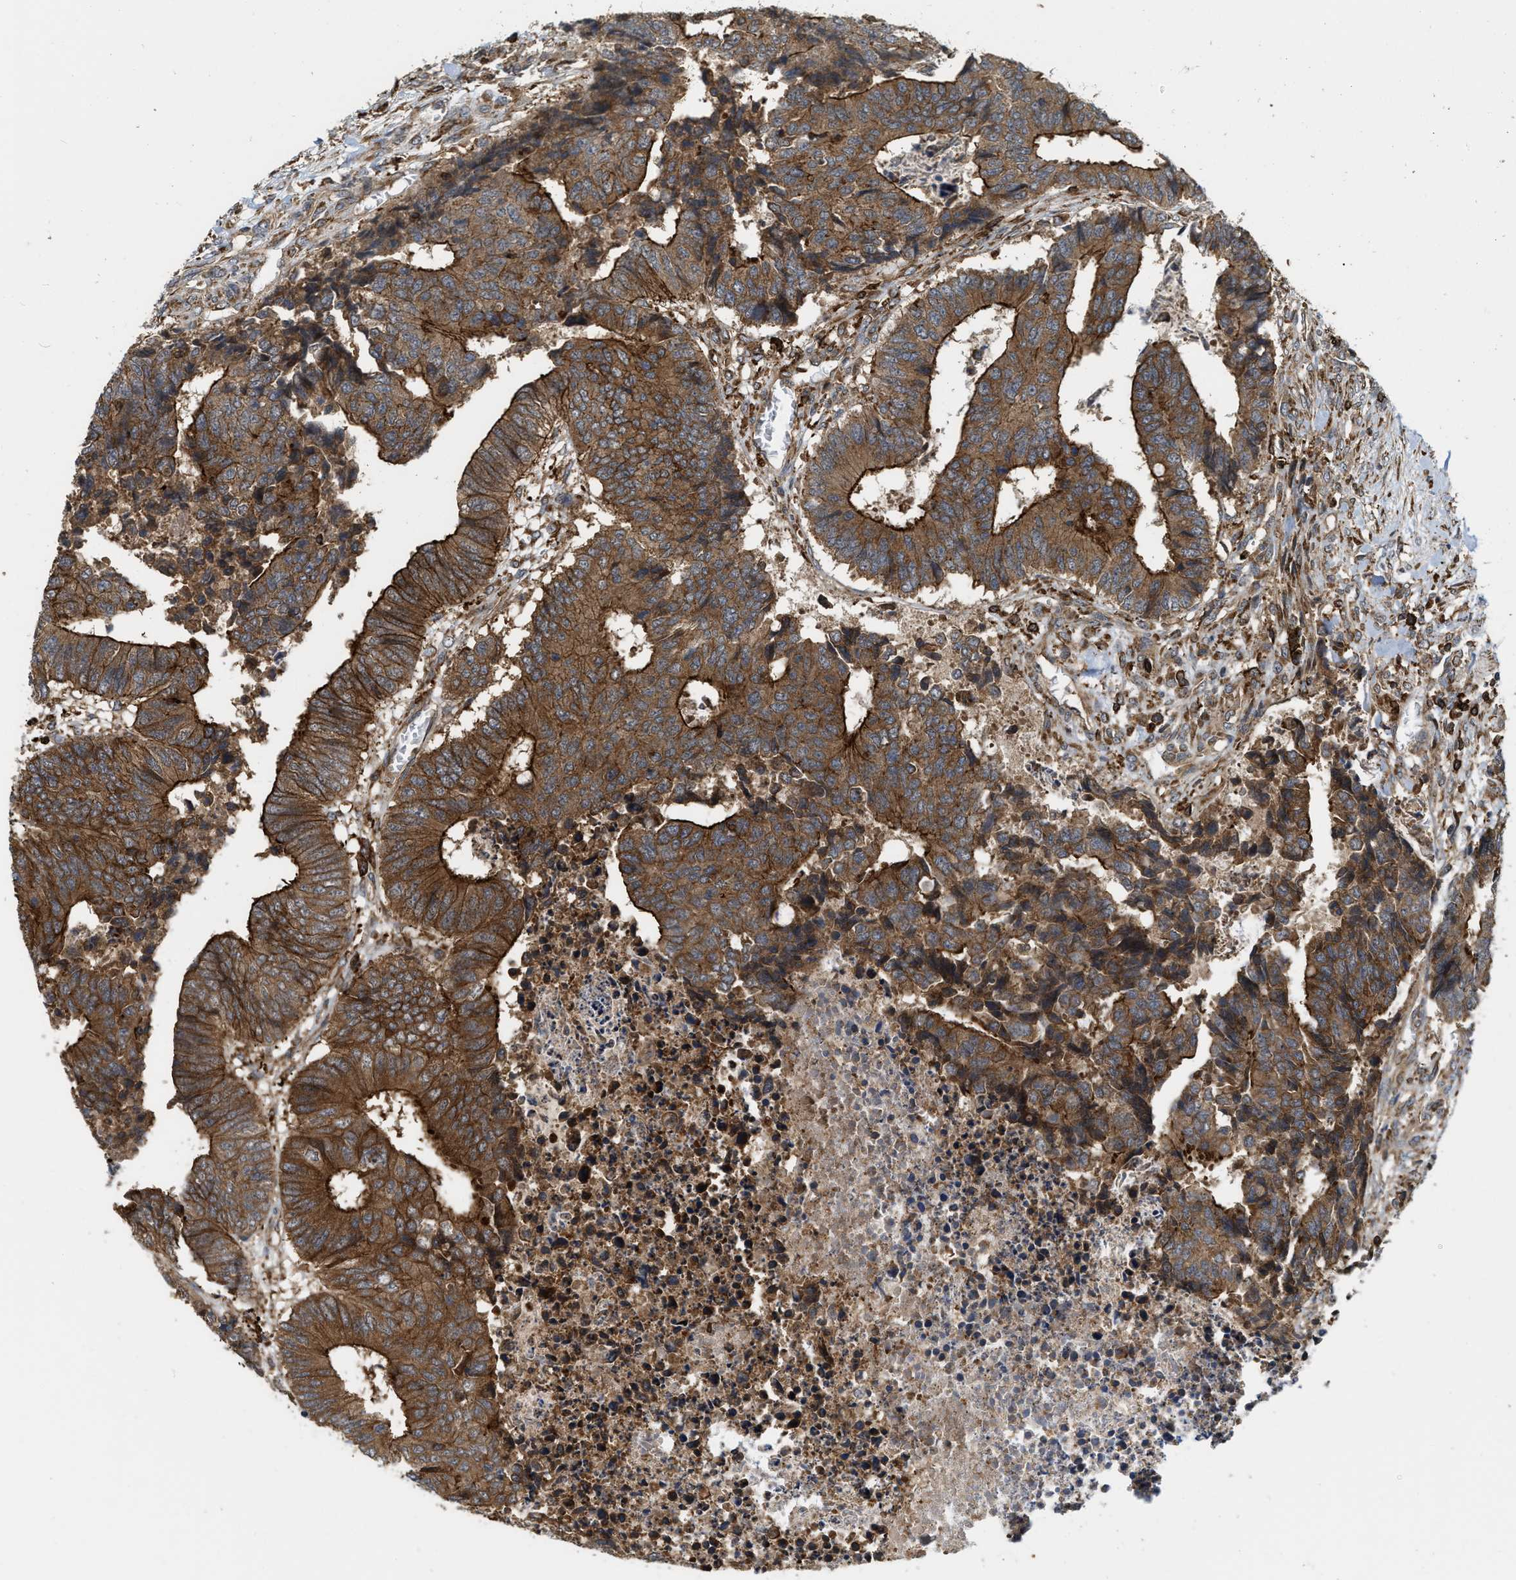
{"staining": {"intensity": "strong", "quantity": ">75%", "location": "cytoplasmic/membranous"}, "tissue": "colorectal cancer", "cell_type": "Tumor cells", "image_type": "cancer", "snomed": [{"axis": "morphology", "description": "Adenocarcinoma, NOS"}, {"axis": "topography", "description": "Rectum"}], "caption": "This histopathology image shows IHC staining of colorectal adenocarcinoma, with high strong cytoplasmic/membranous positivity in about >75% of tumor cells.", "gene": "IQCE", "patient": {"sex": "male", "age": 84}}